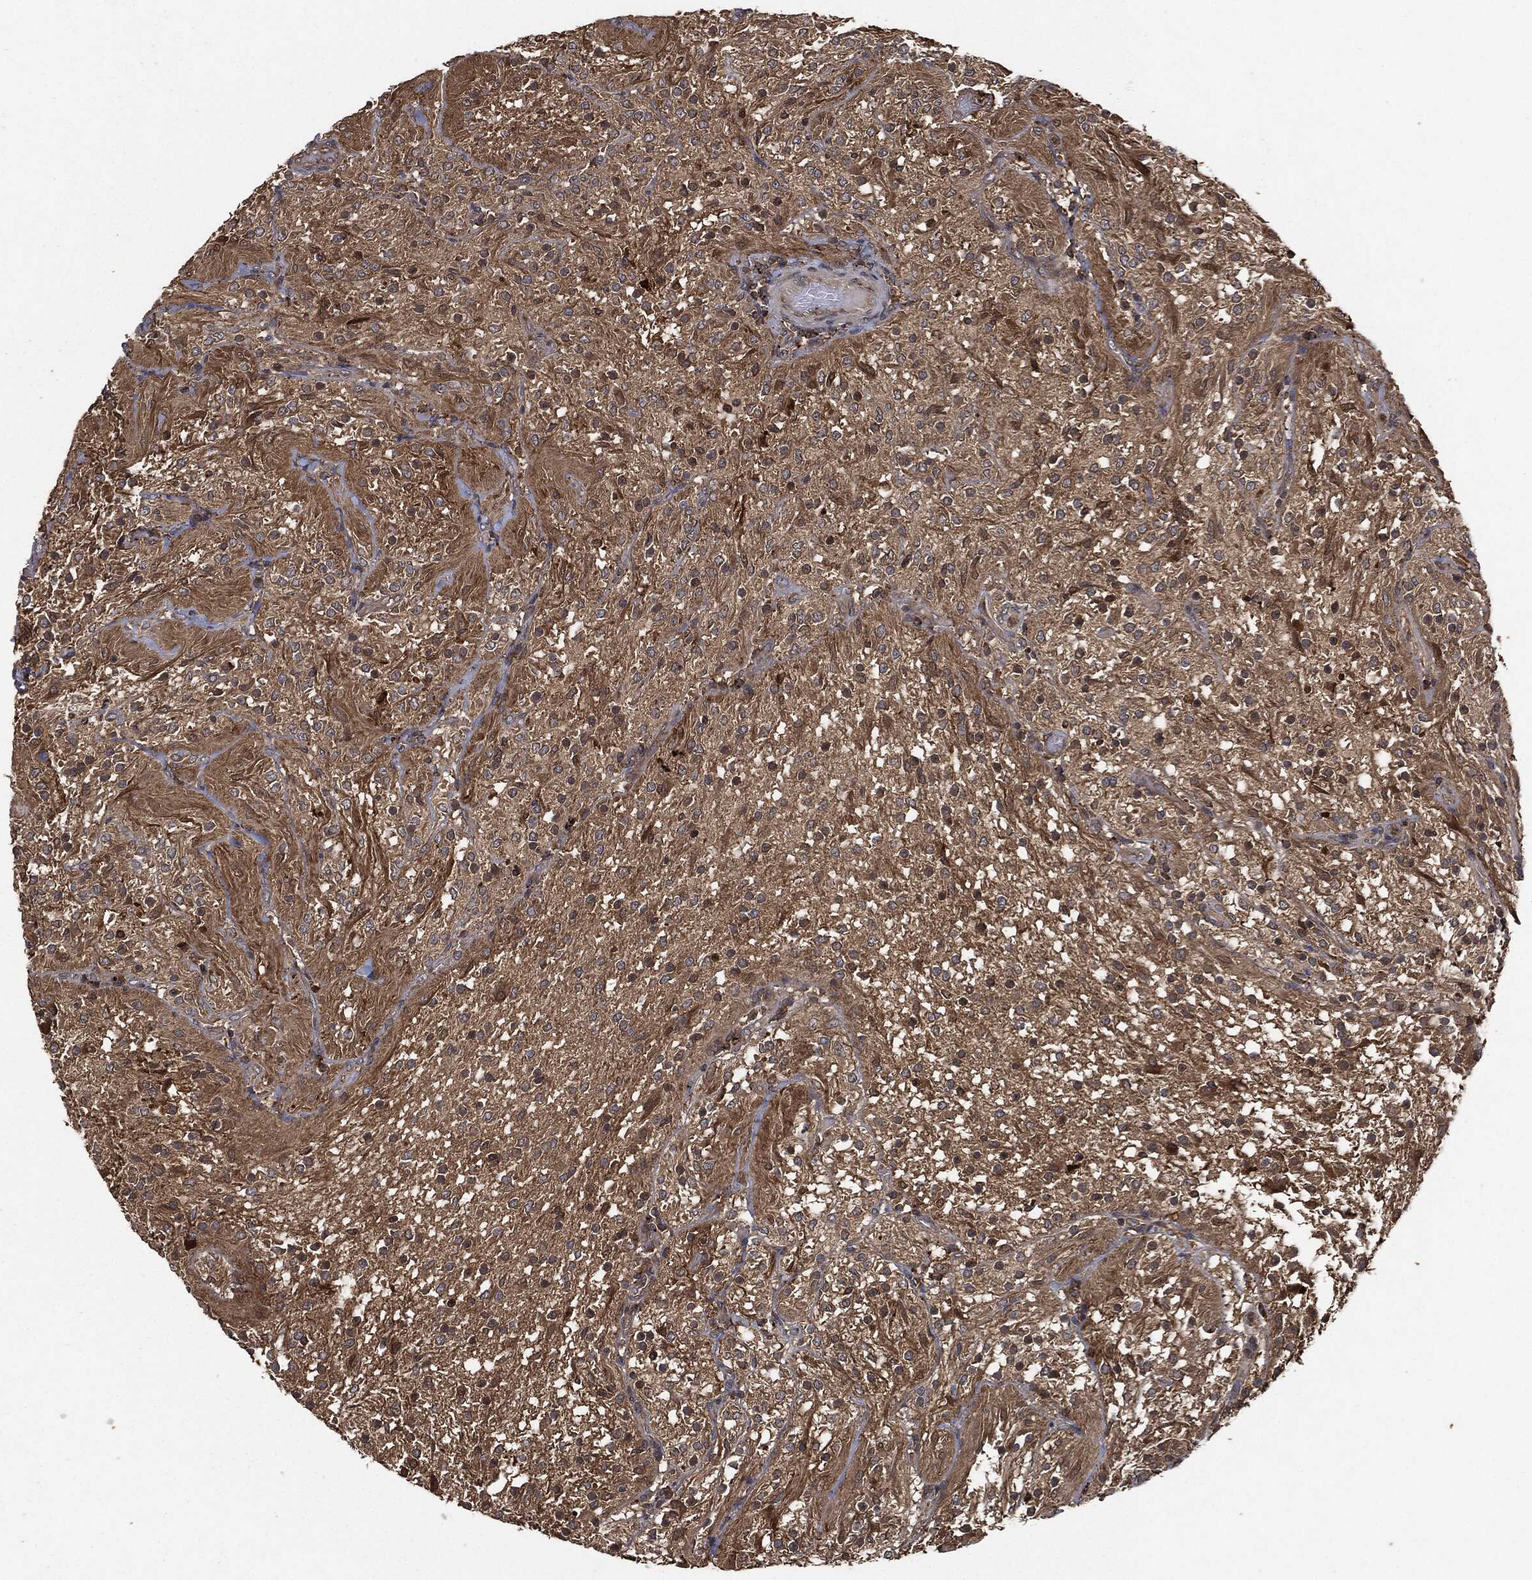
{"staining": {"intensity": "moderate", "quantity": "<25%", "location": "cytoplasmic/membranous"}, "tissue": "glioma", "cell_type": "Tumor cells", "image_type": "cancer", "snomed": [{"axis": "morphology", "description": "Glioma, malignant, Low grade"}, {"axis": "topography", "description": "Brain"}], "caption": "DAB (3,3'-diaminobenzidine) immunohistochemical staining of human malignant low-grade glioma shows moderate cytoplasmic/membranous protein staining in about <25% of tumor cells. (IHC, brightfield microscopy, high magnification).", "gene": "BRAF", "patient": {"sex": "male", "age": 3}}